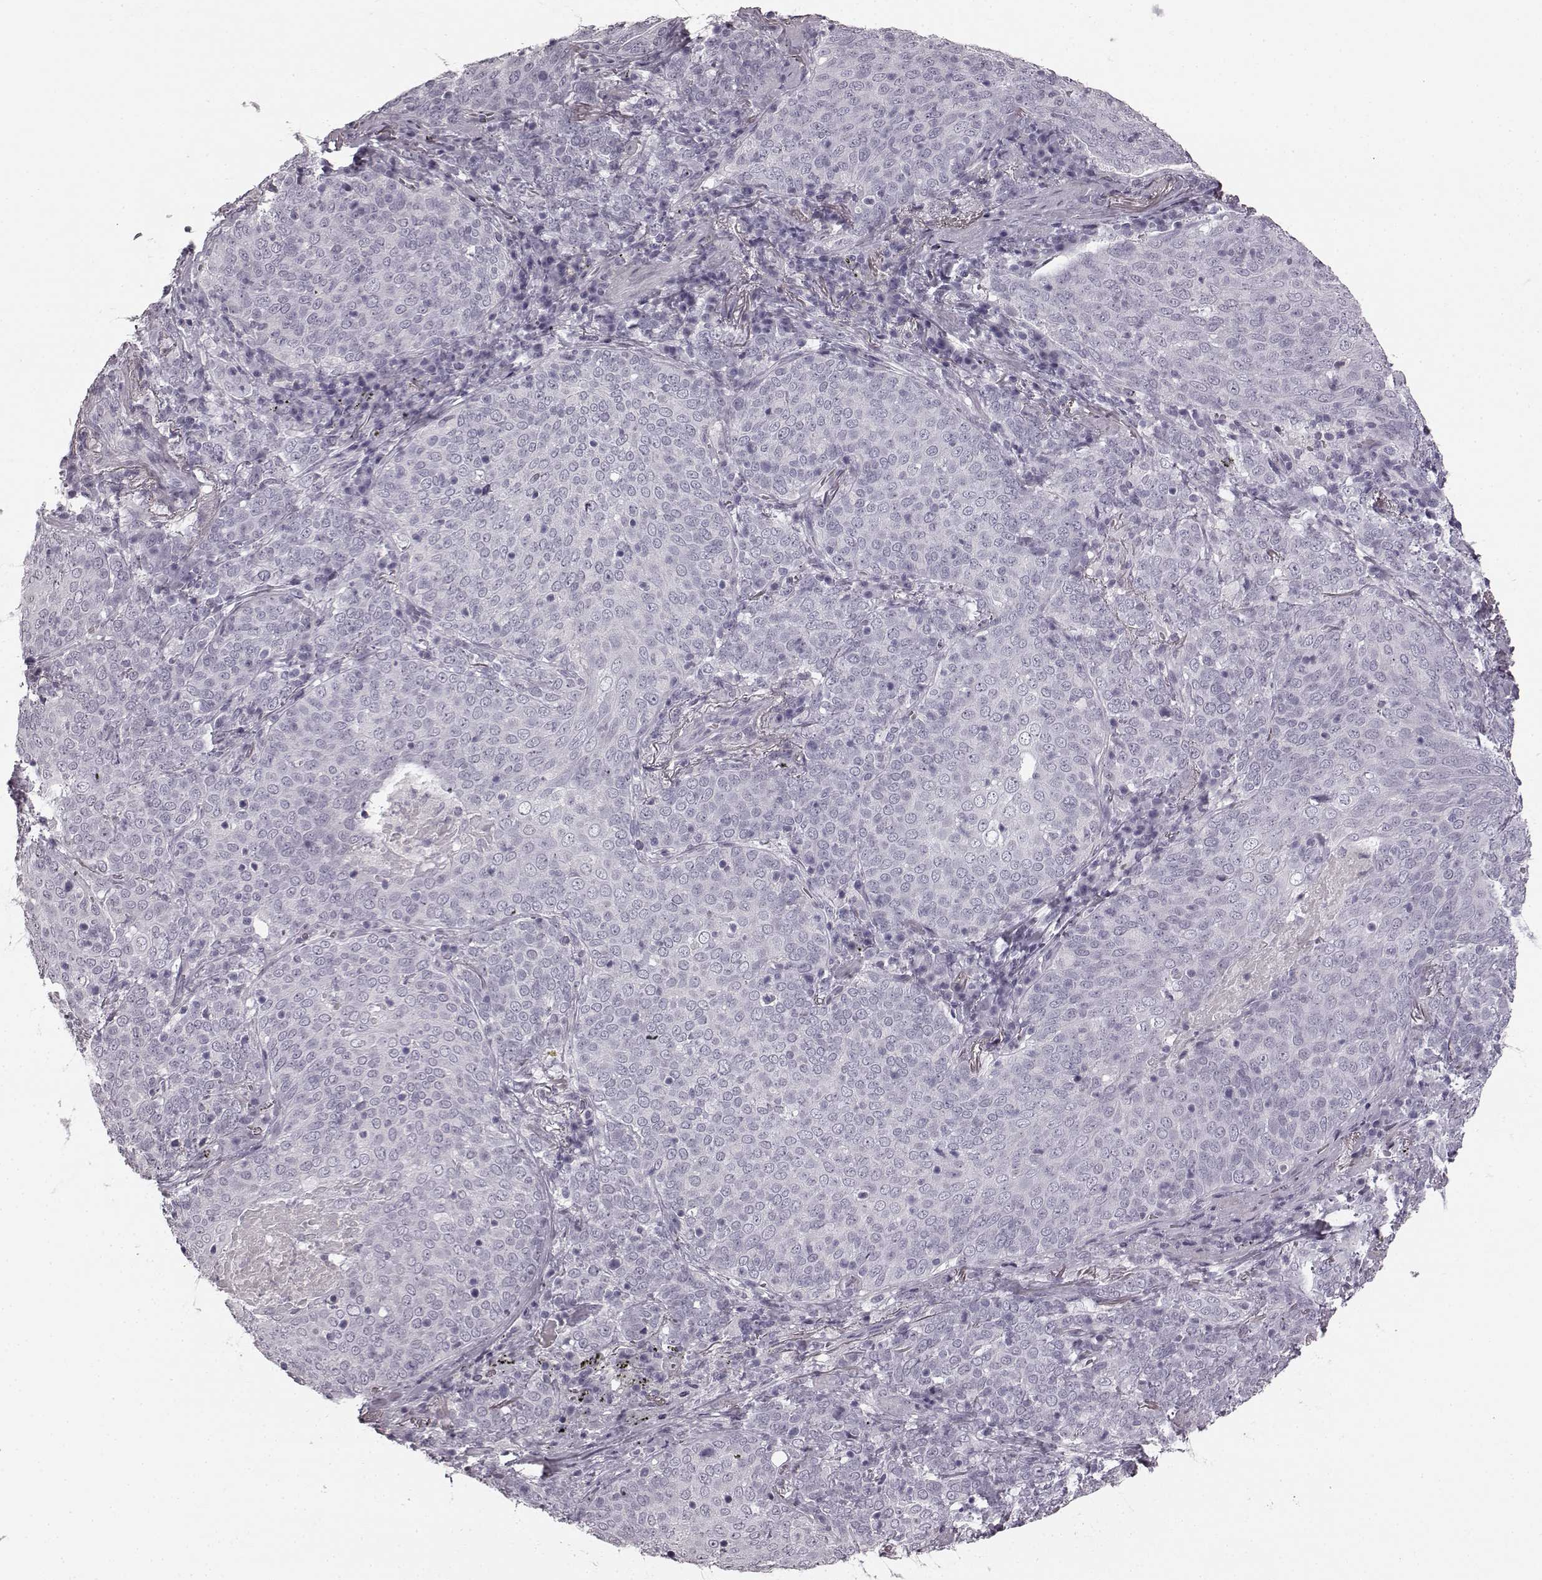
{"staining": {"intensity": "negative", "quantity": "none", "location": "none"}, "tissue": "lung cancer", "cell_type": "Tumor cells", "image_type": "cancer", "snomed": [{"axis": "morphology", "description": "Squamous cell carcinoma, NOS"}, {"axis": "topography", "description": "Lung"}], "caption": "A micrograph of human lung cancer (squamous cell carcinoma) is negative for staining in tumor cells.", "gene": "TMPRSS15", "patient": {"sex": "male", "age": 82}}